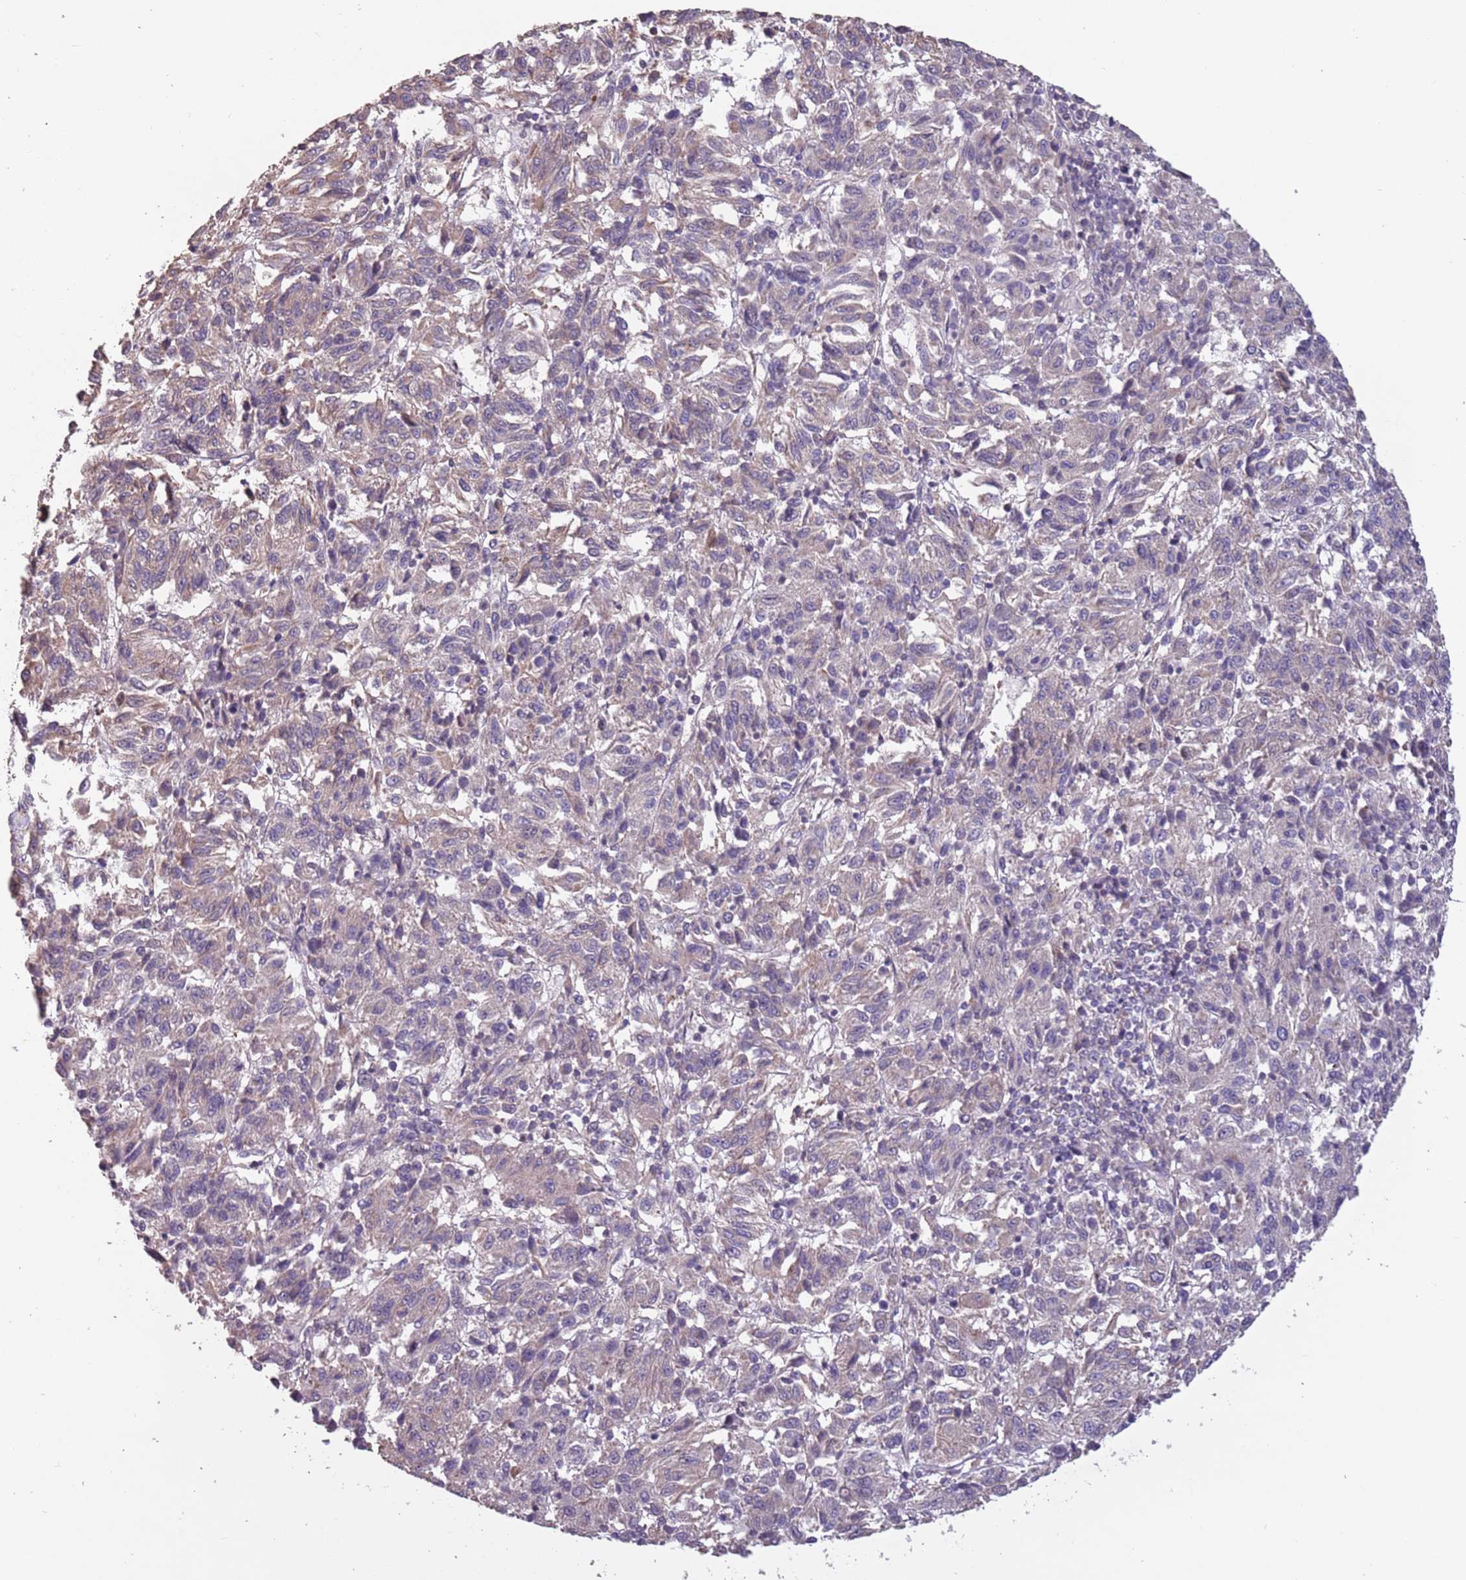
{"staining": {"intensity": "negative", "quantity": "none", "location": "none"}, "tissue": "melanoma", "cell_type": "Tumor cells", "image_type": "cancer", "snomed": [{"axis": "morphology", "description": "Malignant melanoma, Metastatic site"}, {"axis": "topography", "description": "Lung"}], "caption": "DAB immunohistochemical staining of human malignant melanoma (metastatic site) displays no significant staining in tumor cells.", "gene": "MBD3L1", "patient": {"sex": "male", "age": 64}}